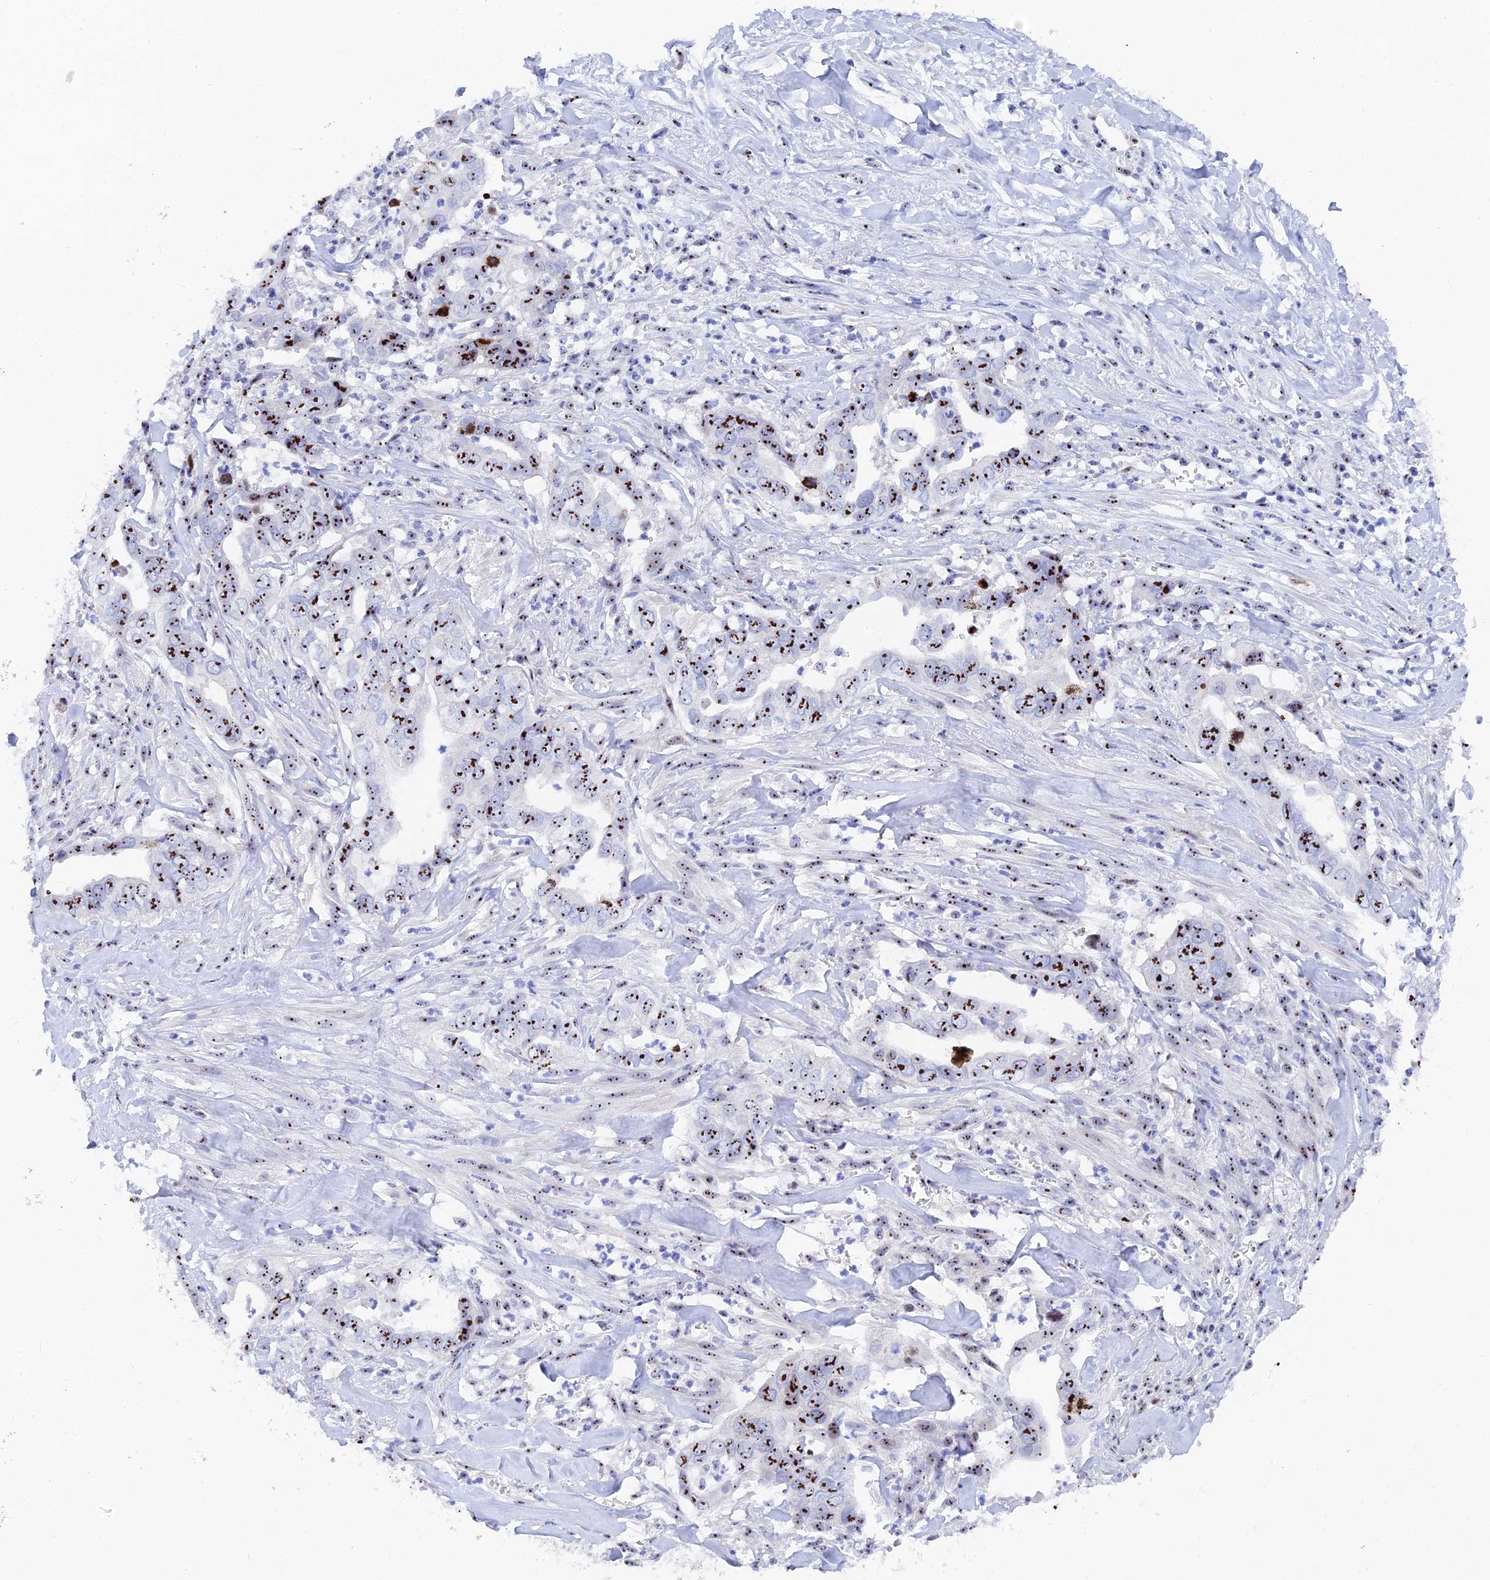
{"staining": {"intensity": "strong", "quantity": ">75%", "location": "nuclear"}, "tissue": "liver cancer", "cell_type": "Tumor cells", "image_type": "cancer", "snomed": [{"axis": "morphology", "description": "Cholangiocarcinoma"}, {"axis": "topography", "description": "Liver"}], "caption": "High-magnification brightfield microscopy of cholangiocarcinoma (liver) stained with DAB (brown) and counterstained with hematoxylin (blue). tumor cells exhibit strong nuclear staining is seen in approximately>75% of cells.", "gene": "RSL1D1", "patient": {"sex": "female", "age": 79}}